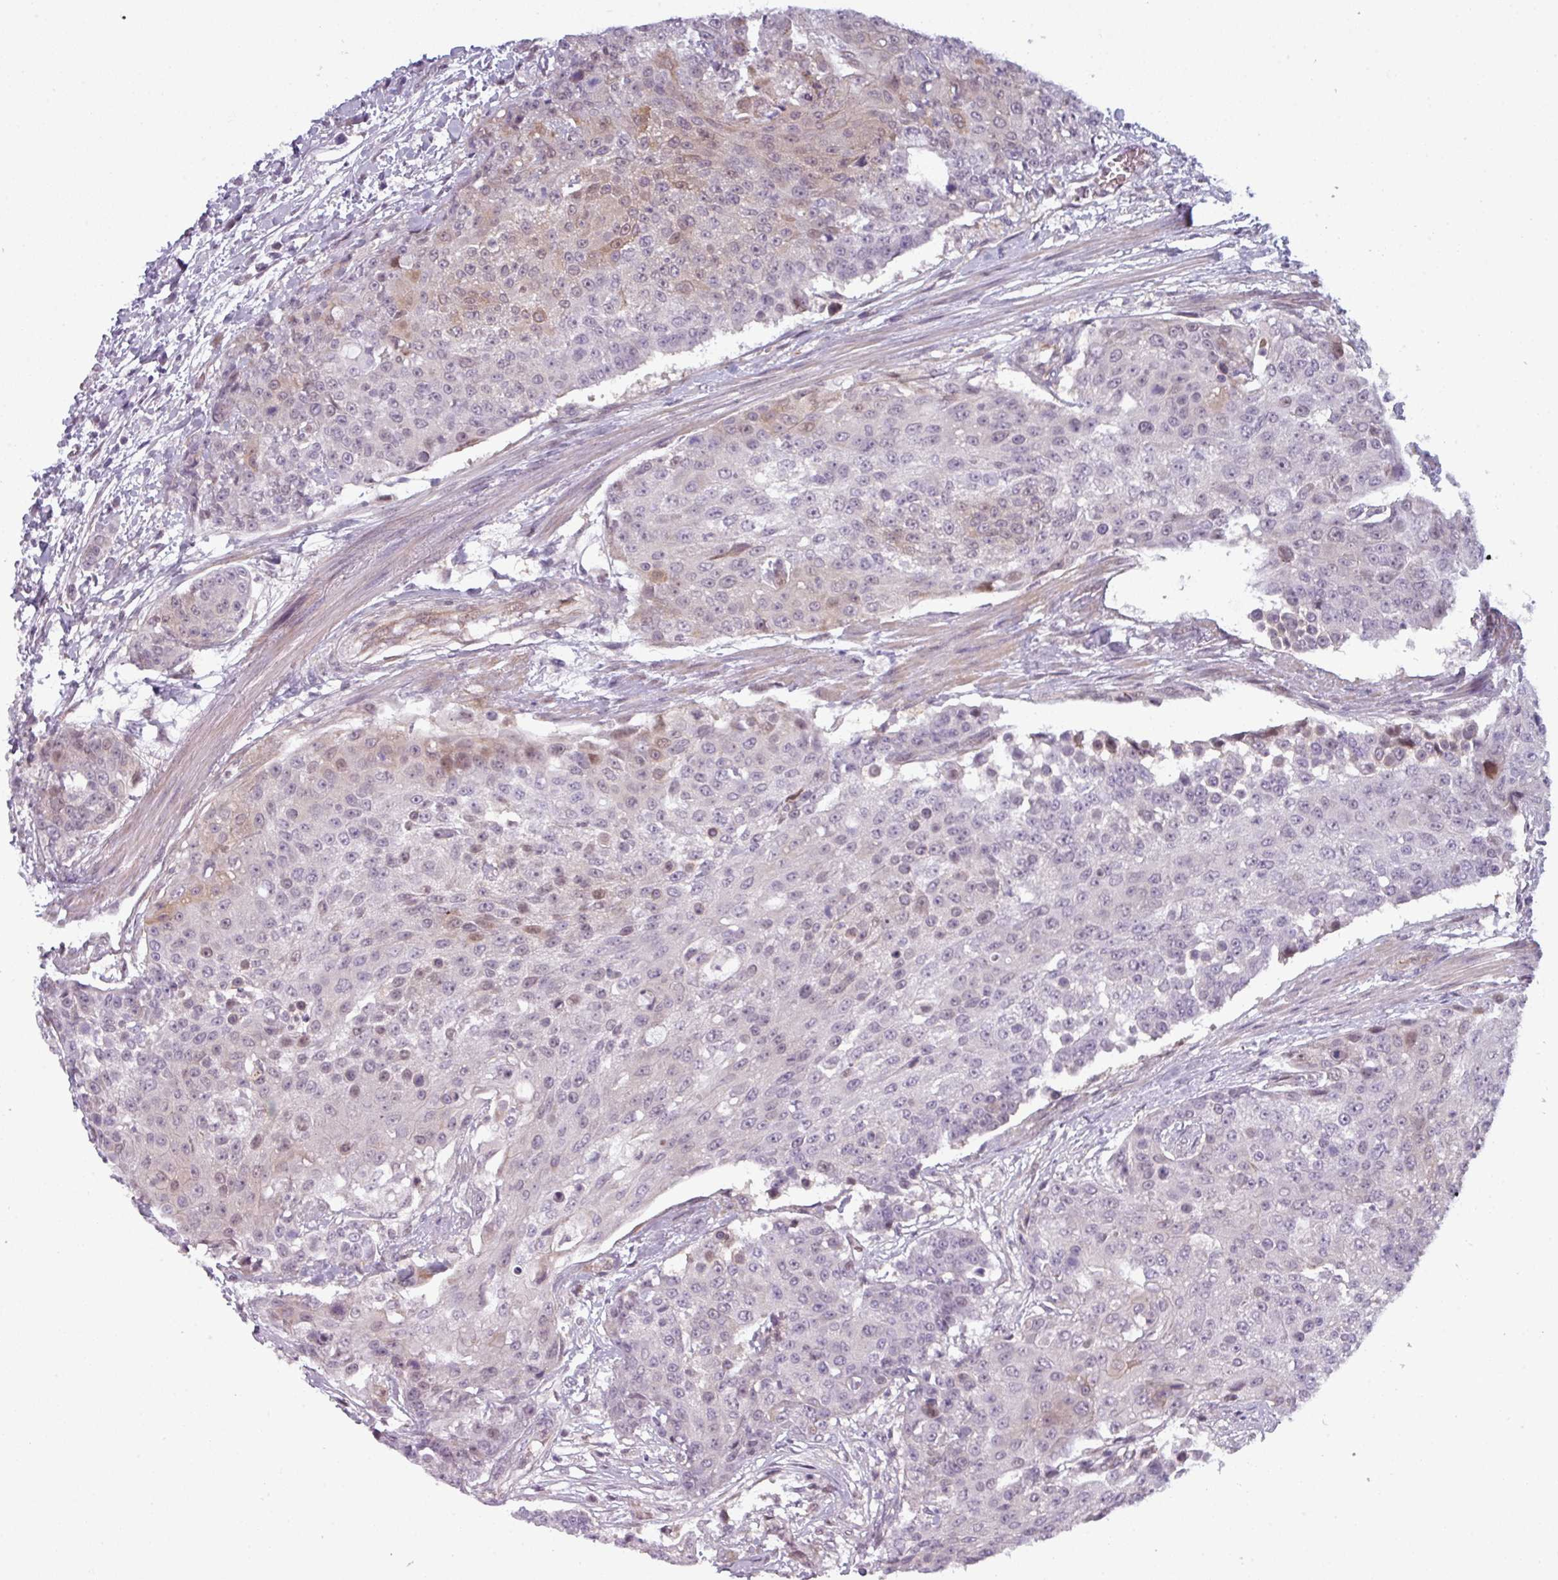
{"staining": {"intensity": "moderate", "quantity": "<25%", "location": "cytoplasmic/membranous,nuclear"}, "tissue": "urothelial cancer", "cell_type": "Tumor cells", "image_type": "cancer", "snomed": [{"axis": "morphology", "description": "Urothelial carcinoma, High grade"}, {"axis": "topography", "description": "Urinary bladder"}], "caption": "Immunohistochemistry (IHC) staining of high-grade urothelial carcinoma, which reveals low levels of moderate cytoplasmic/membranous and nuclear expression in approximately <25% of tumor cells indicating moderate cytoplasmic/membranous and nuclear protein positivity. The staining was performed using DAB (3,3'-diaminobenzidine) (brown) for protein detection and nuclei were counterstained in hematoxylin (blue).", "gene": "PRAMEF12", "patient": {"sex": "female", "age": 63}}